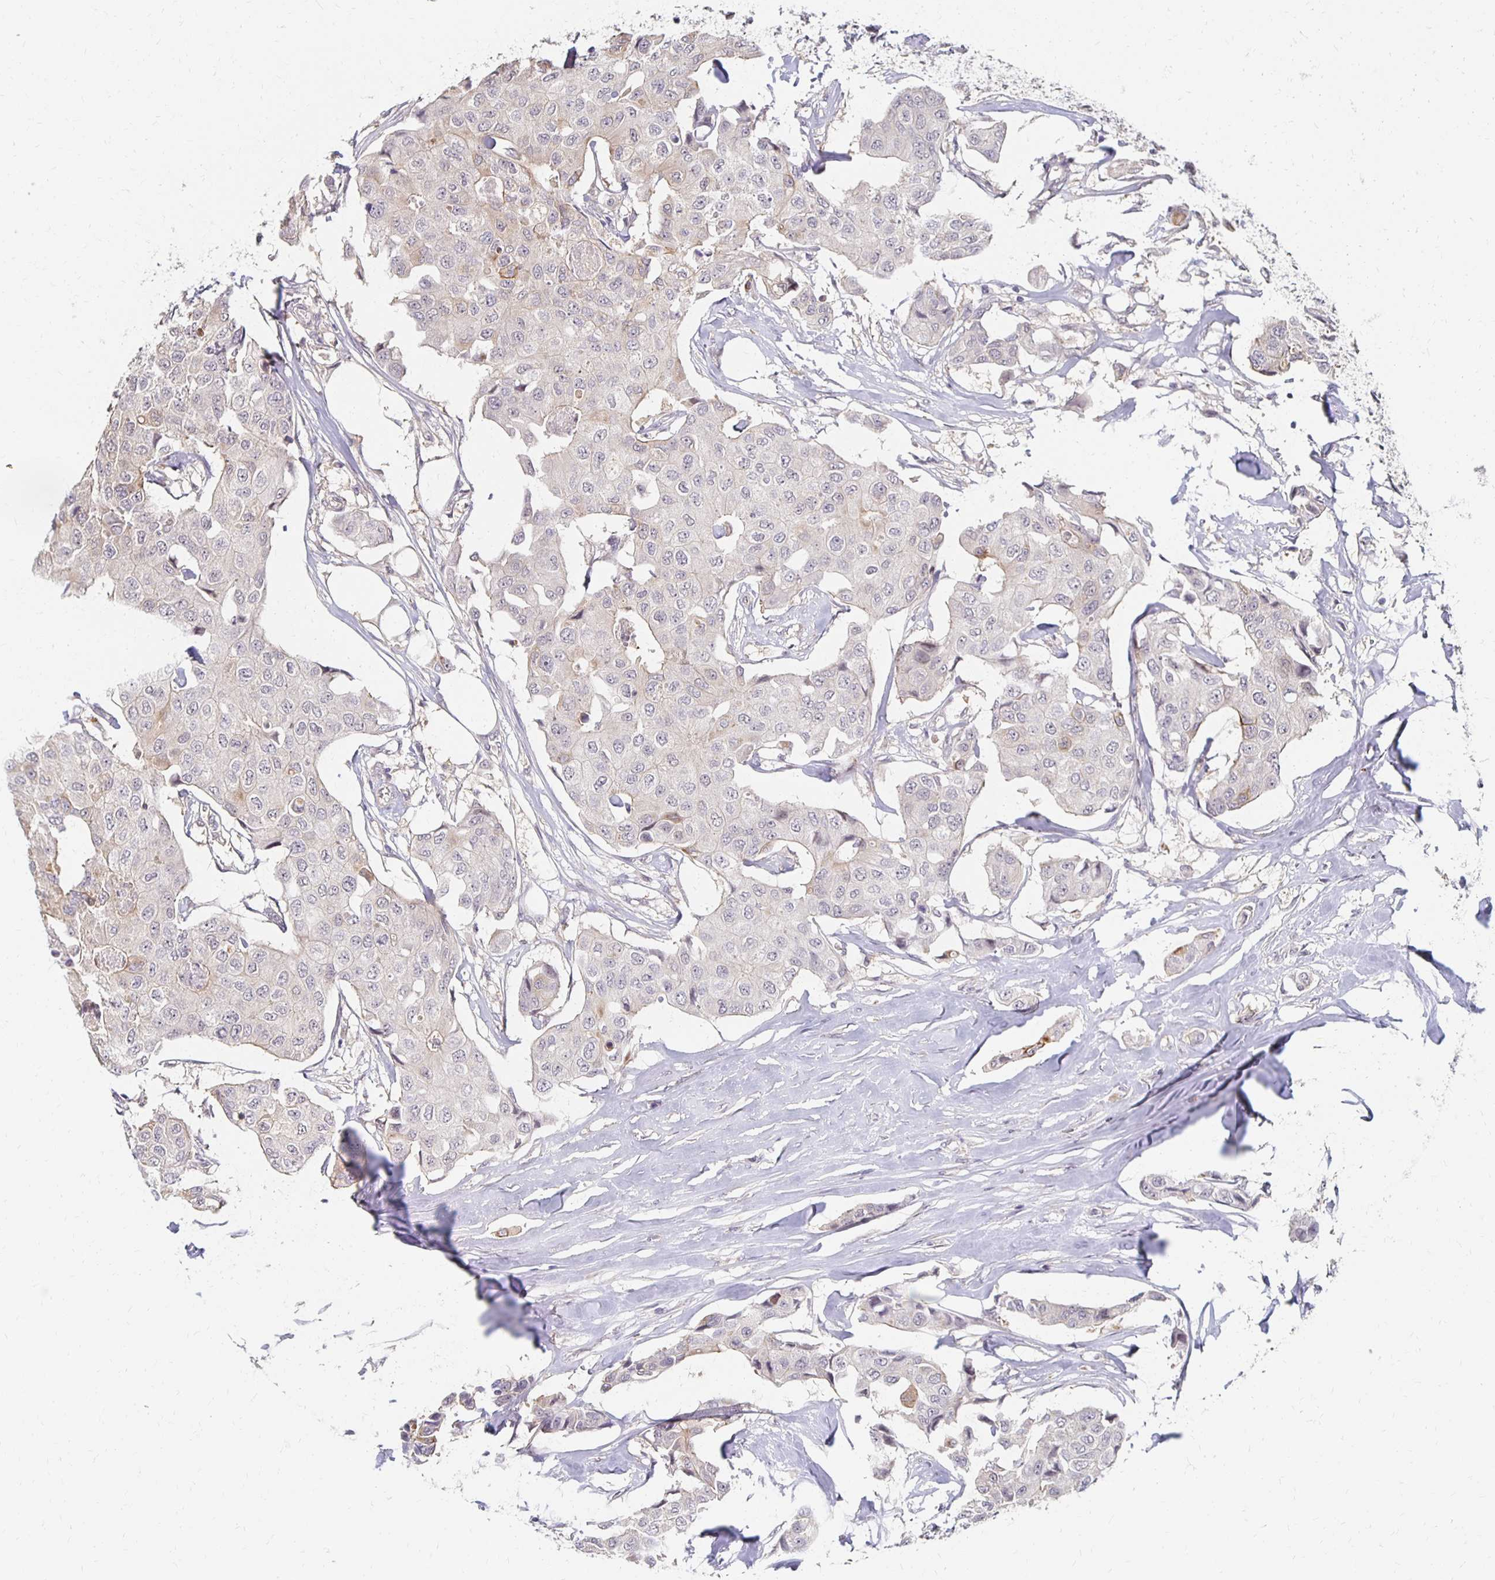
{"staining": {"intensity": "negative", "quantity": "none", "location": "none"}, "tissue": "breast cancer", "cell_type": "Tumor cells", "image_type": "cancer", "snomed": [{"axis": "morphology", "description": "Duct carcinoma"}, {"axis": "topography", "description": "Breast"}, {"axis": "topography", "description": "Lymph node"}], "caption": "DAB immunohistochemical staining of human infiltrating ductal carcinoma (breast) exhibits no significant staining in tumor cells. (DAB IHC visualized using brightfield microscopy, high magnification).", "gene": "PRKCB", "patient": {"sex": "female", "age": 80}}